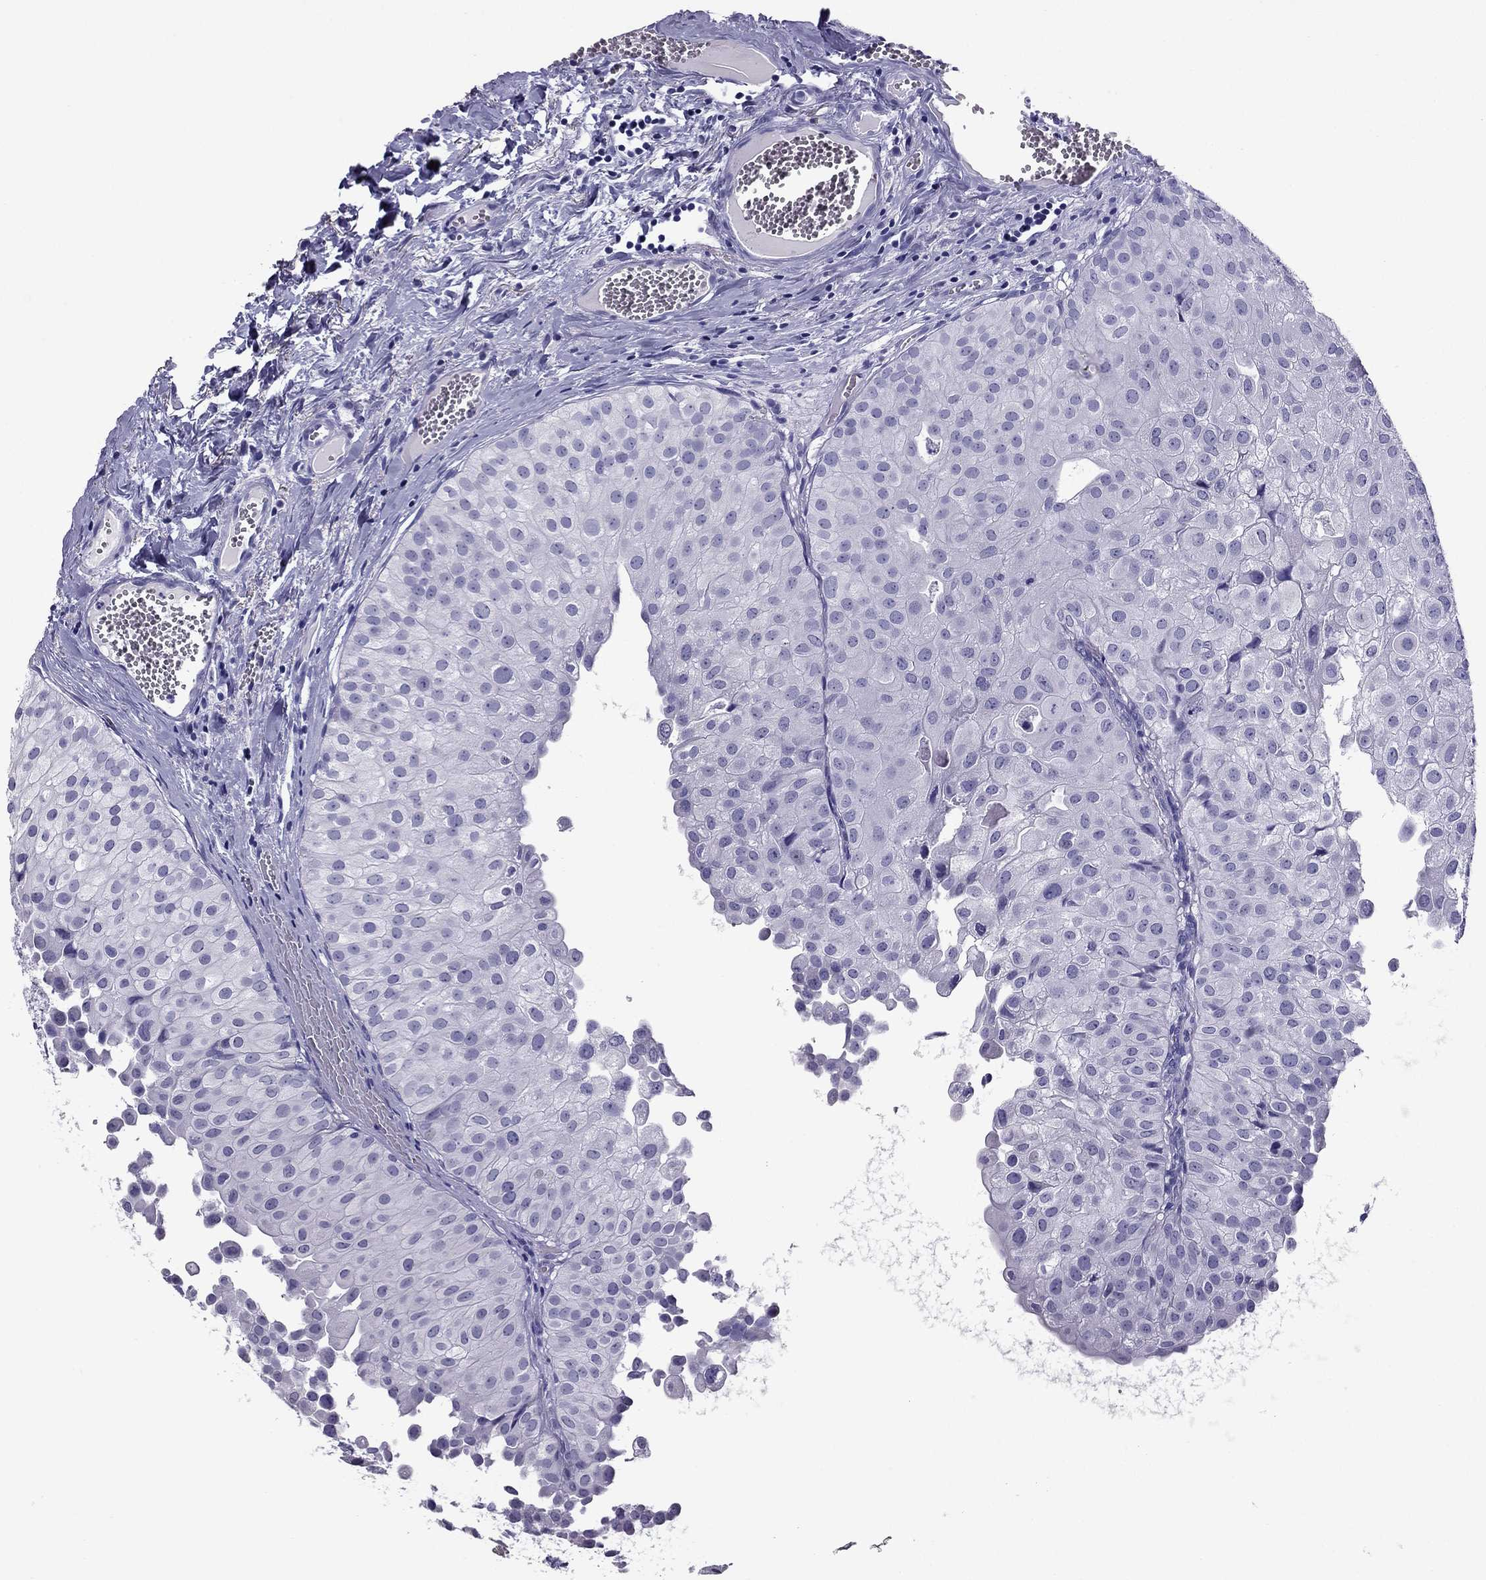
{"staining": {"intensity": "negative", "quantity": "none", "location": "none"}, "tissue": "urothelial cancer", "cell_type": "Tumor cells", "image_type": "cancer", "snomed": [{"axis": "morphology", "description": "Urothelial carcinoma, Low grade"}, {"axis": "topography", "description": "Urinary bladder"}], "caption": "Histopathology image shows no protein expression in tumor cells of urothelial cancer tissue.", "gene": "MYLK3", "patient": {"sex": "female", "age": 78}}